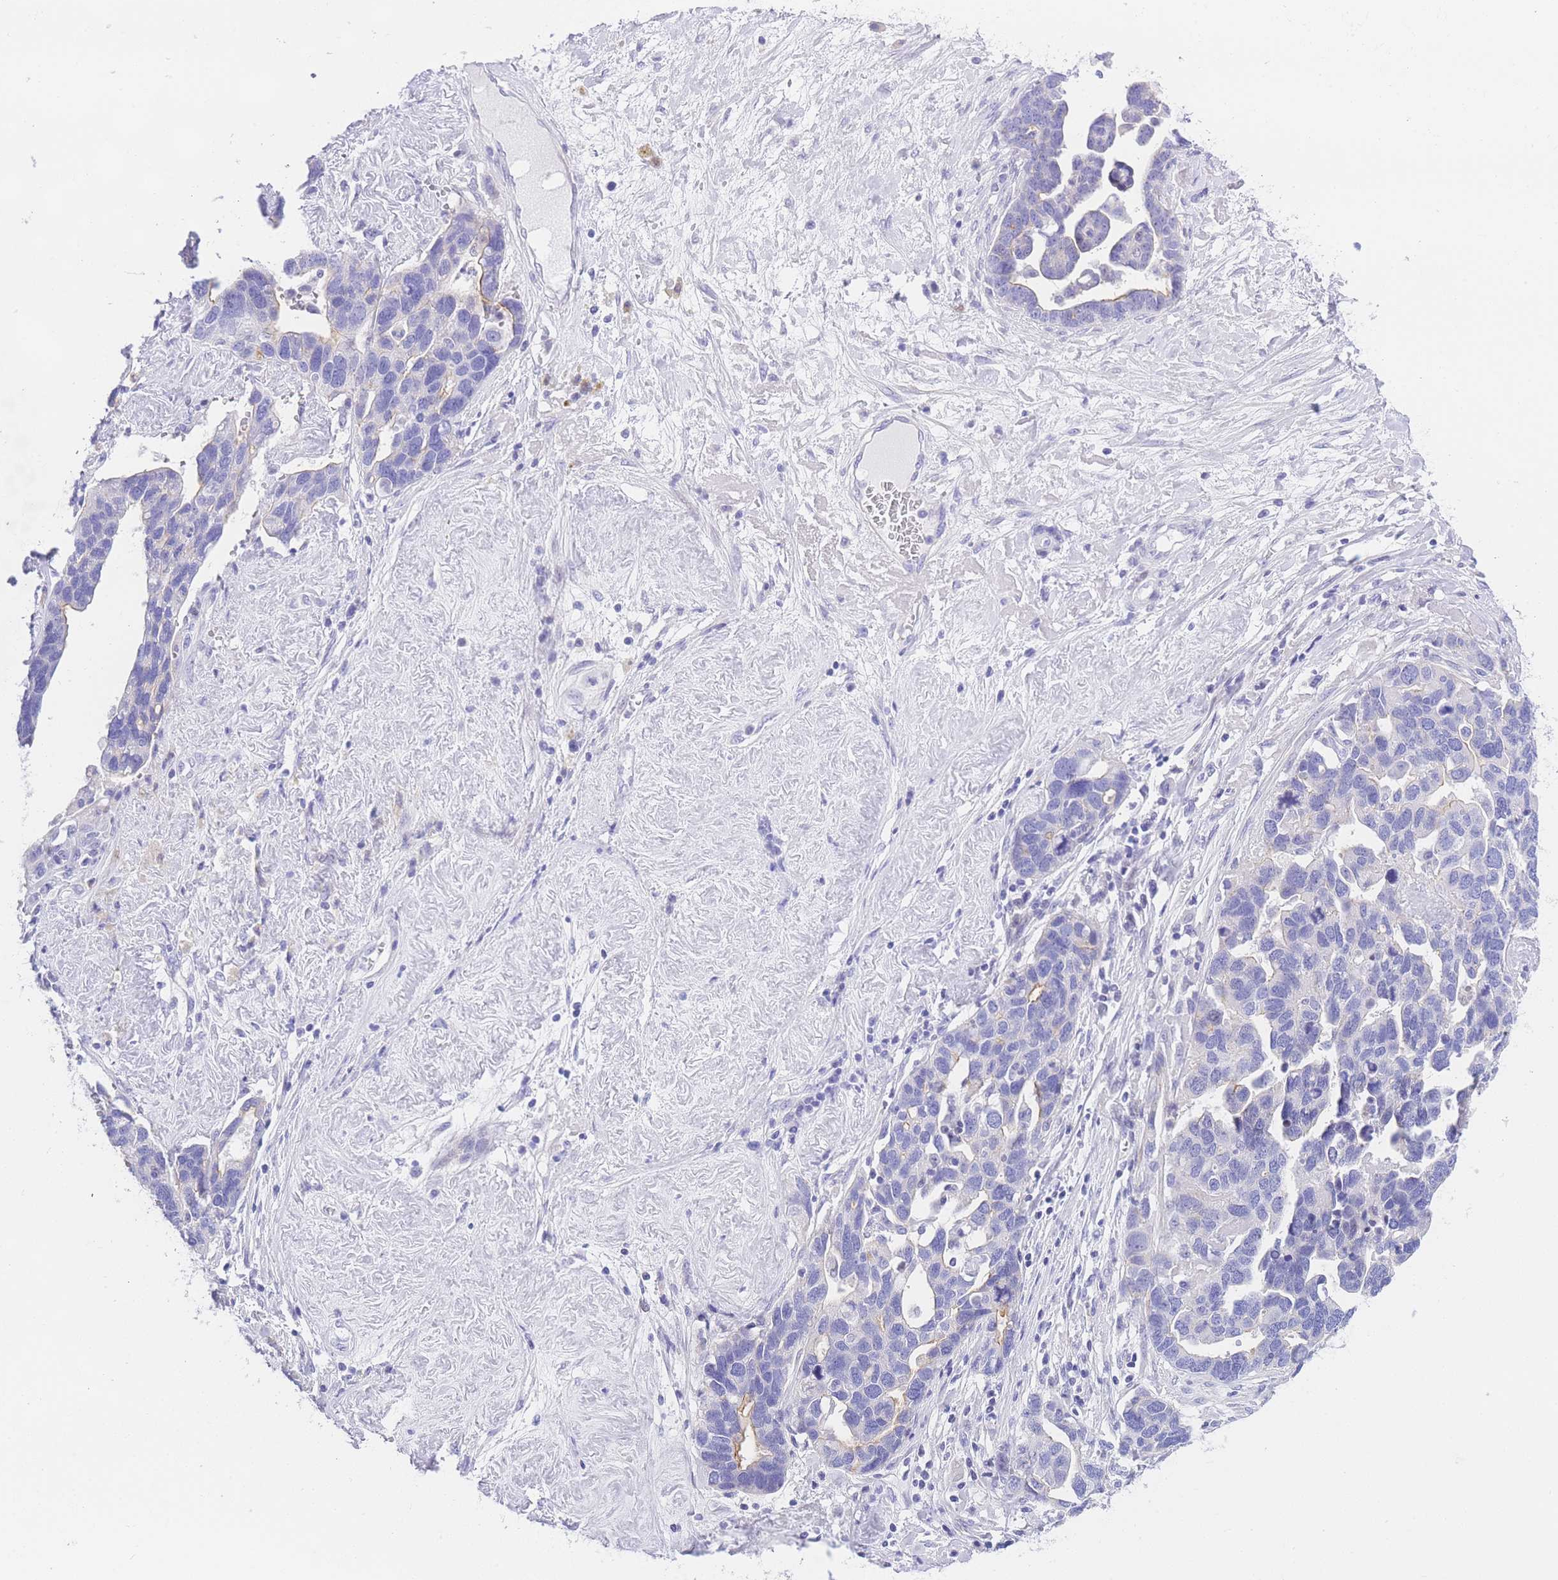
{"staining": {"intensity": "negative", "quantity": "none", "location": "none"}, "tissue": "ovarian cancer", "cell_type": "Tumor cells", "image_type": "cancer", "snomed": [{"axis": "morphology", "description": "Cystadenocarcinoma, serous, NOS"}, {"axis": "topography", "description": "Ovary"}], "caption": "Immunohistochemistry (IHC) micrograph of human ovarian serous cystadenocarcinoma stained for a protein (brown), which exhibits no positivity in tumor cells. (DAB (3,3'-diaminobenzidine) immunohistochemistry visualized using brightfield microscopy, high magnification).", "gene": "TIFAB", "patient": {"sex": "female", "age": 54}}